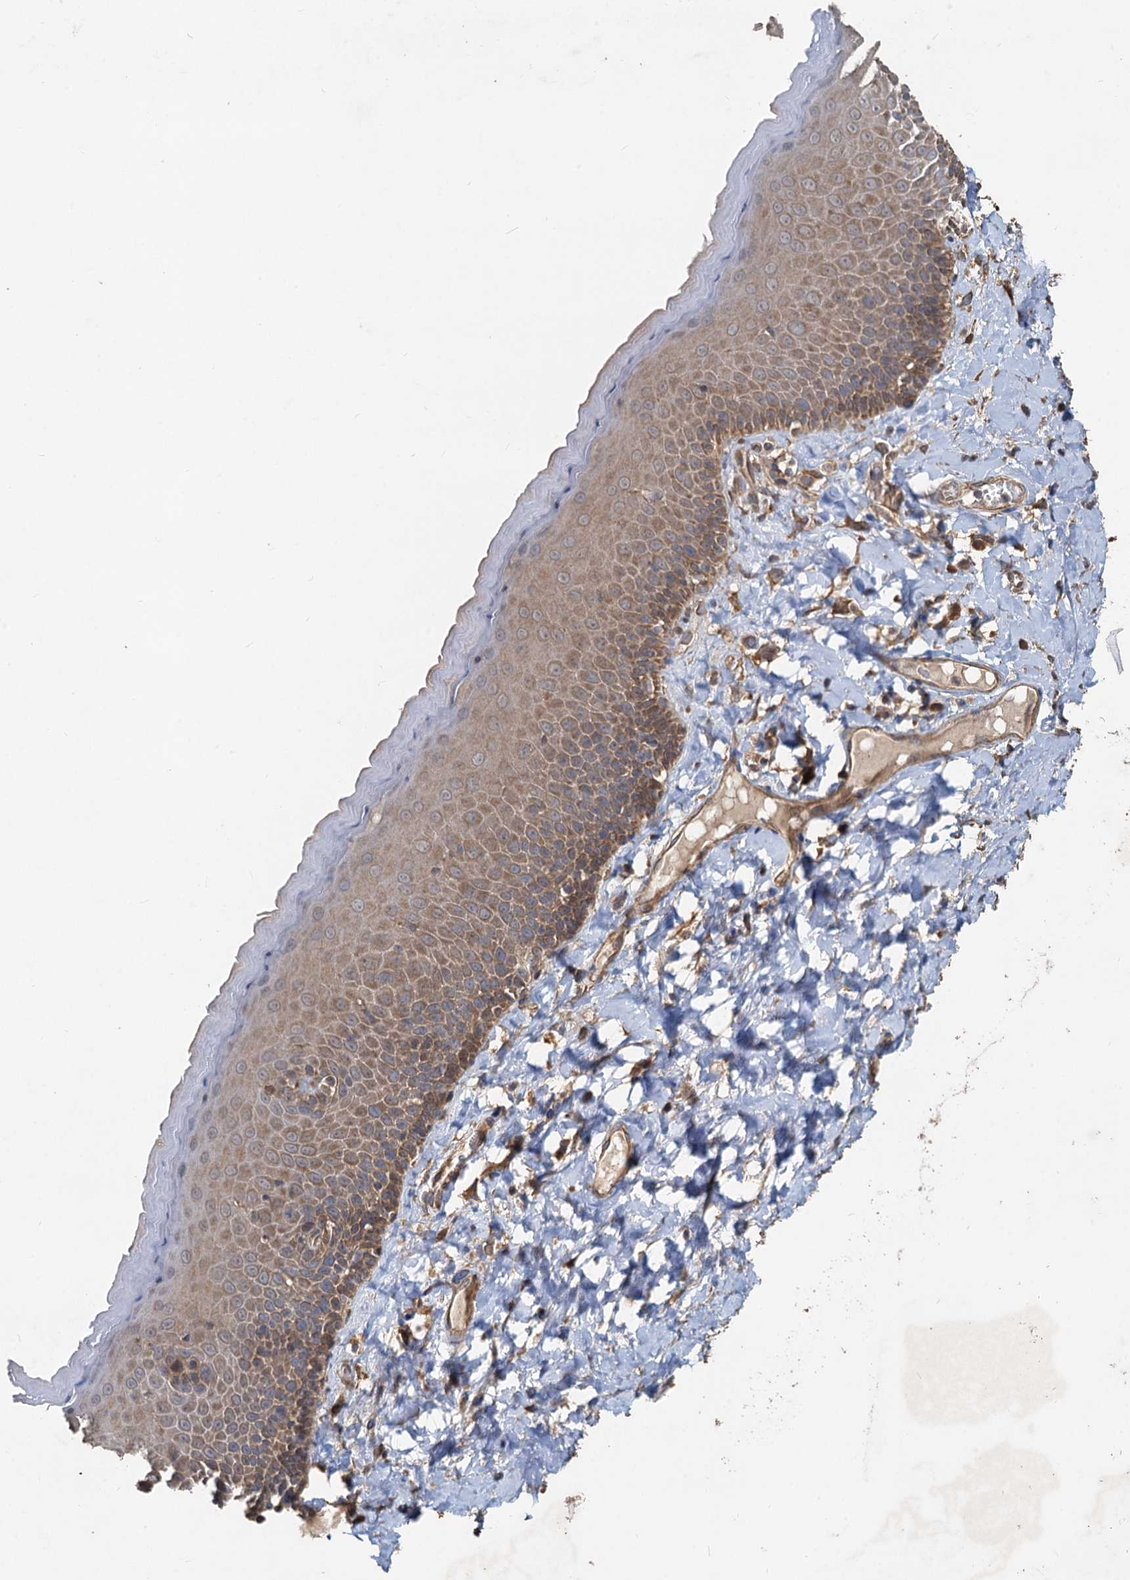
{"staining": {"intensity": "moderate", "quantity": ">75%", "location": "cytoplasmic/membranous"}, "tissue": "skin", "cell_type": "Epidermal cells", "image_type": "normal", "snomed": [{"axis": "morphology", "description": "Normal tissue, NOS"}, {"axis": "topography", "description": "Anal"}], "caption": "Skin stained with a protein marker exhibits moderate staining in epidermal cells.", "gene": "HYI", "patient": {"sex": "male", "age": 69}}